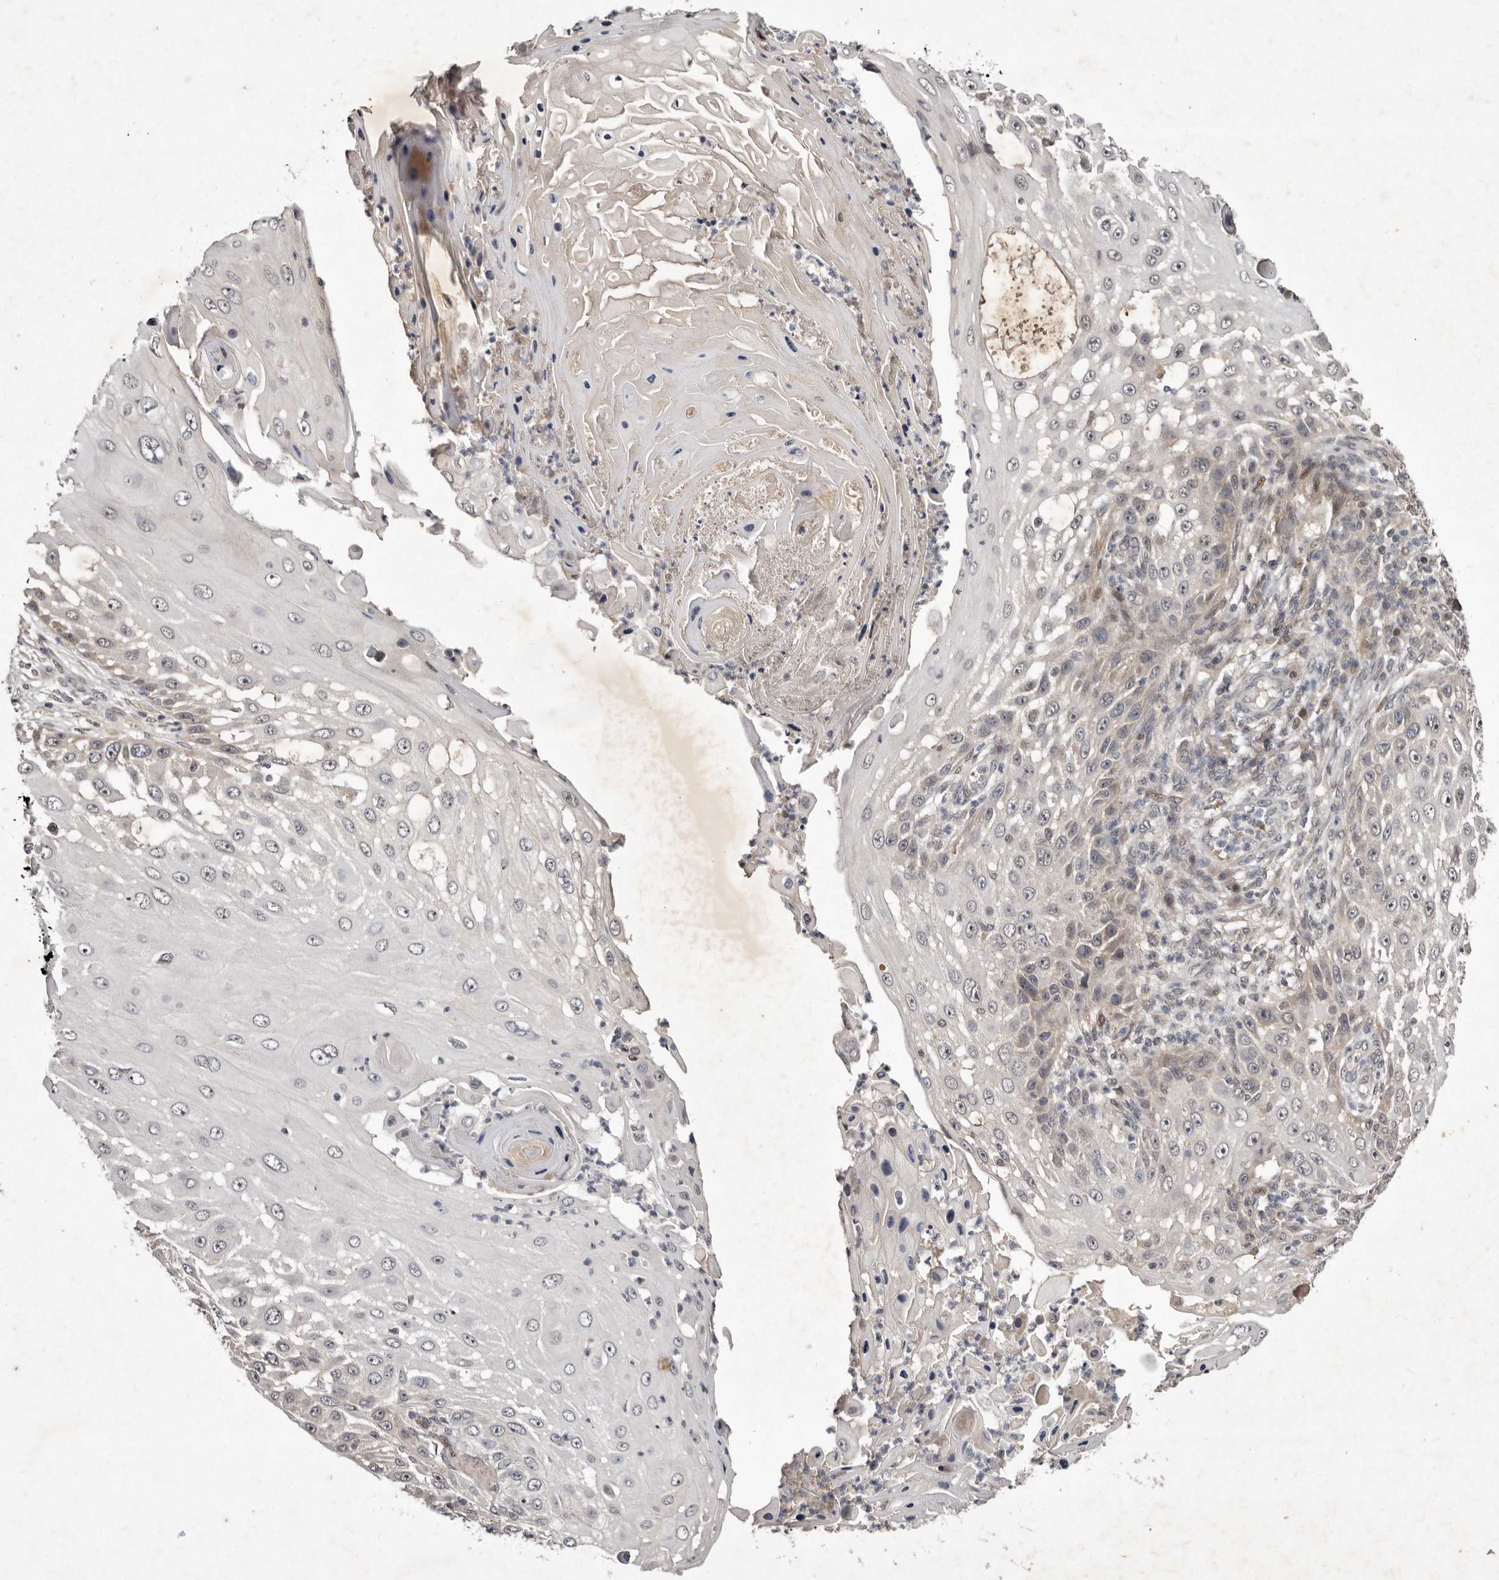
{"staining": {"intensity": "weak", "quantity": "<25%", "location": "cytoplasmic/membranous,nuclear"}, "tissue": "skin cancer", "cell_type": "Tumor cells", "image_type": "cancer", "snomed": [{"axis": "morphology", "description": "Squamous cell carcinoma, NOS"}, {"axis": "topography", "description": "Skin"}], "caption": "Skin squamous cell carcinoma was stained to show a protein in brown. There is no significant staining in tumor cells. (DAB IHC, high magnification).", "gene": "ABL1", "patient": {"sex": "female", "age": 44}}